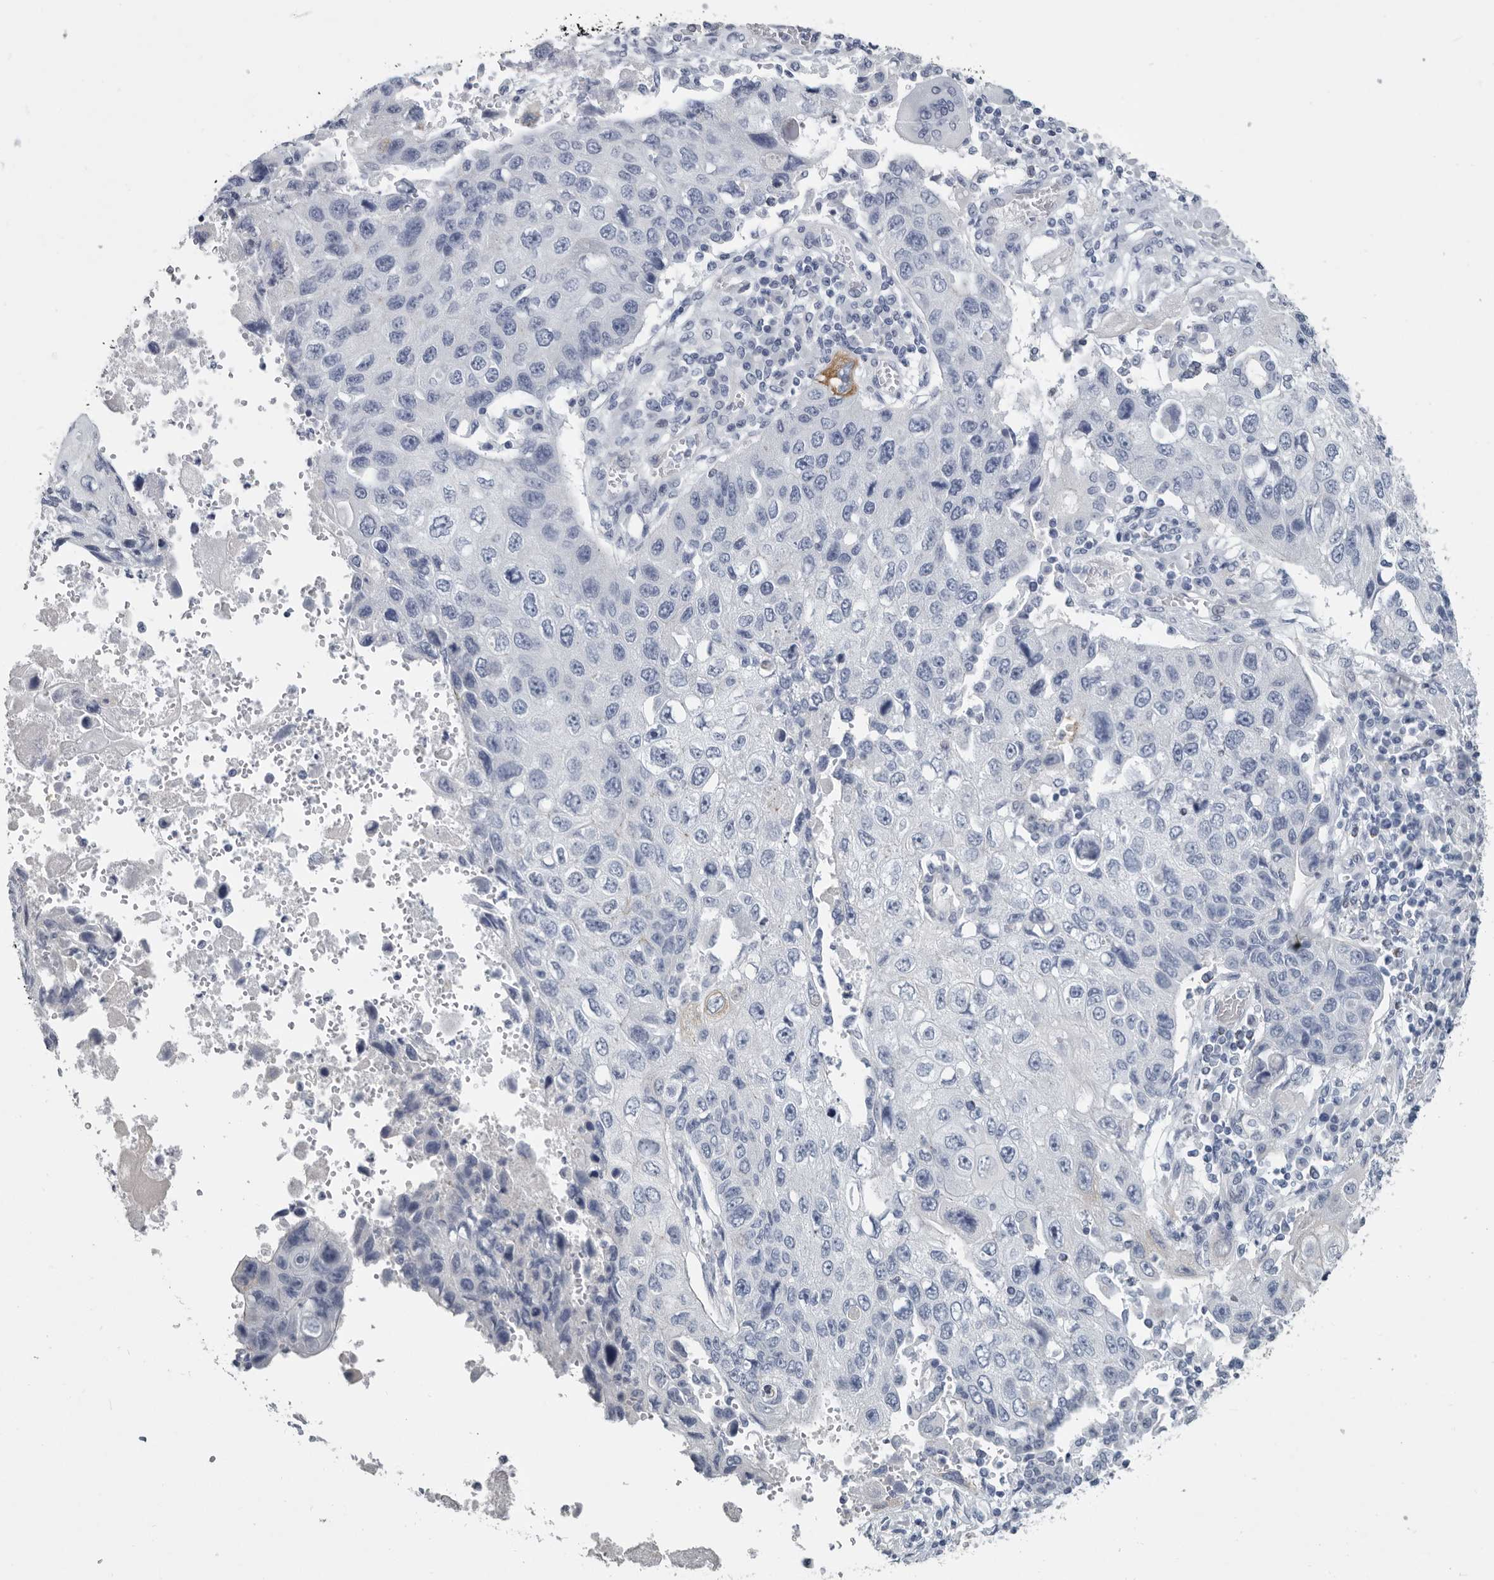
{"staining": {"intensity": "negative", "quantity": "none", "location": "none"}, "tissue": "lung cancer", "cell_type": "Tumor cells", "image_type": "cancer", "snomed": [{"axis": "morphology", "description": "Squamous cell carcinoma, NOS"}, {"axis": "topography", "description": "Lung"}], "caption": "High power microscopy photomicrograph of an immunohistochemistry (IHC) photomicrograph of lung squamous cell carcinoma, revealing no significant expression in tumor cells.", "gene": "WRAP73", "patient": {"sex": "male", "age": 61}}